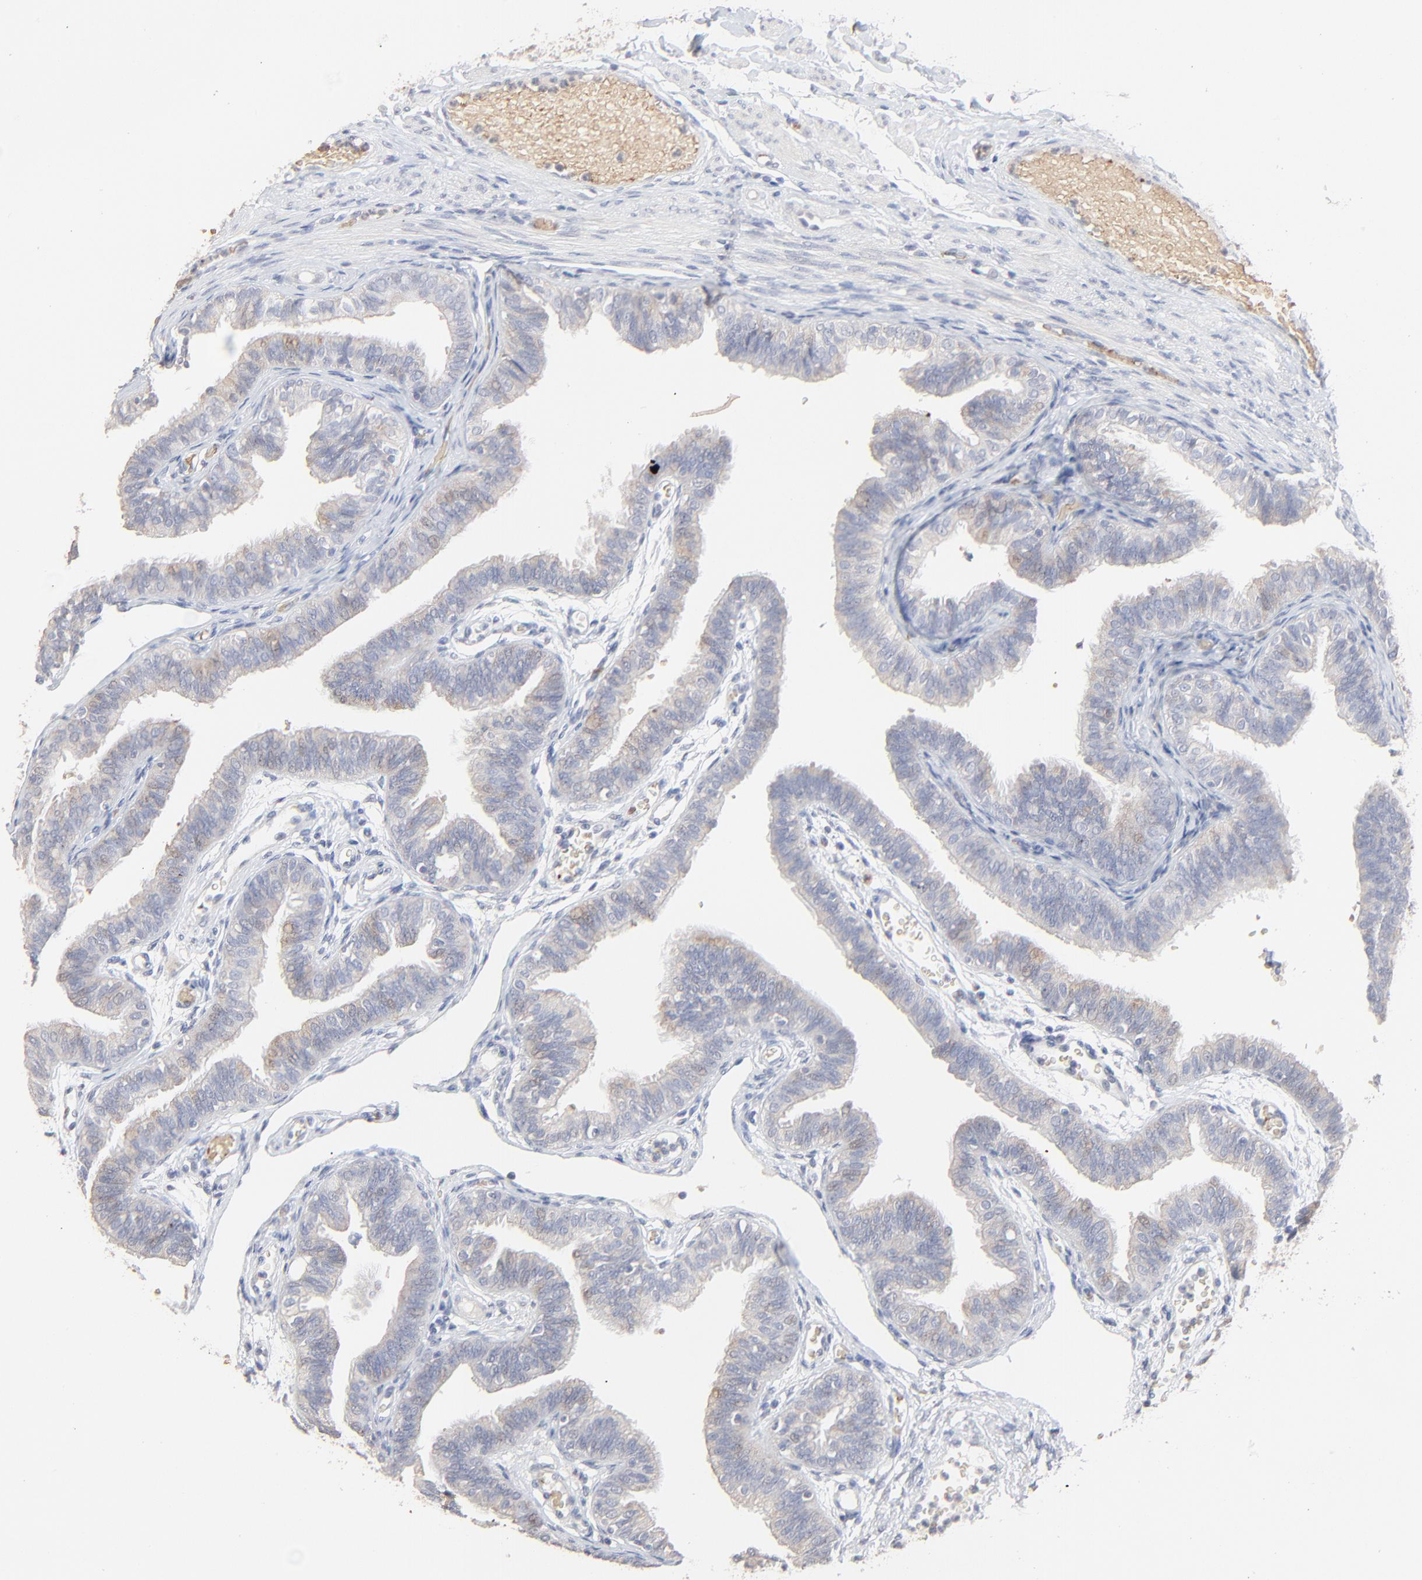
{"staining": {"intensity": "weak", "quantity": "<25%", "location": "cytoplasmic/membranous"}, "tissue": "fallopian tube", "cell_type": "Glandular cells", "image_type": "normal", "snomed": [{"axis": "morphology", "description": "Normal tissue, NOS"}, {"axis": "morphology", "description": "Dermoid, NOS"}, {"axis": "topography", "description": "Fallopian tube"}], "caption": "There is no significant staining in glandular cells of fallopian tube. Brightfield microscopy of immunohistochemistry stained with DAB (3,3'-diaminobenzidine) (brown) and hematoxylin (blue), captured at high magnification.", "gene": "FANCB", "patient": {"sex": "female", "age": 33}}